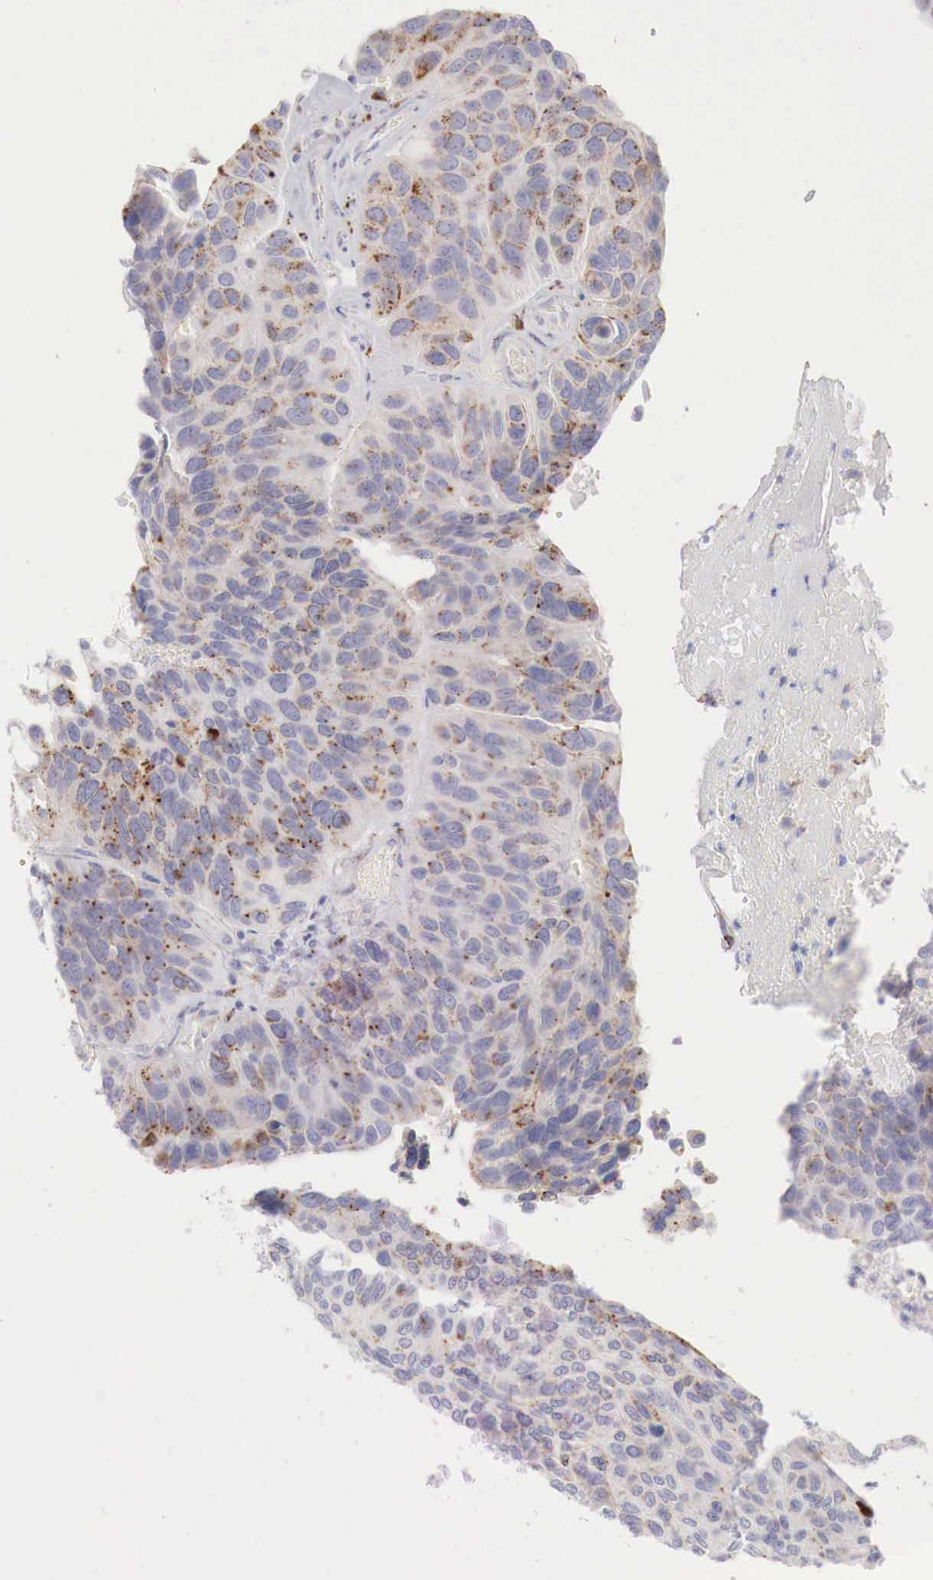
{"staining": {"intensity": "moderate", "quantity": "25%-75%", "location": "cytoplasmic/membranous"}, "tissue": "urothelial cancer", "cell_type": "Tumor cells", "image_type": "cancer", "snomed": [{"axis": "morphology", "description": "Urothelial carcinoma, High grade"}, {"axis": "topography", "description": "Urinary bladder"}], "caption": "This image exhibits immunohistochemistry (IHC) staining of high-grade urothelial carcinoma, with medium moderate cytoplasmic/membranous staining in approximately 25%-75% of tumor cells.", "gene": "GLA", "patient": {"sex": "male", "age": 66}}